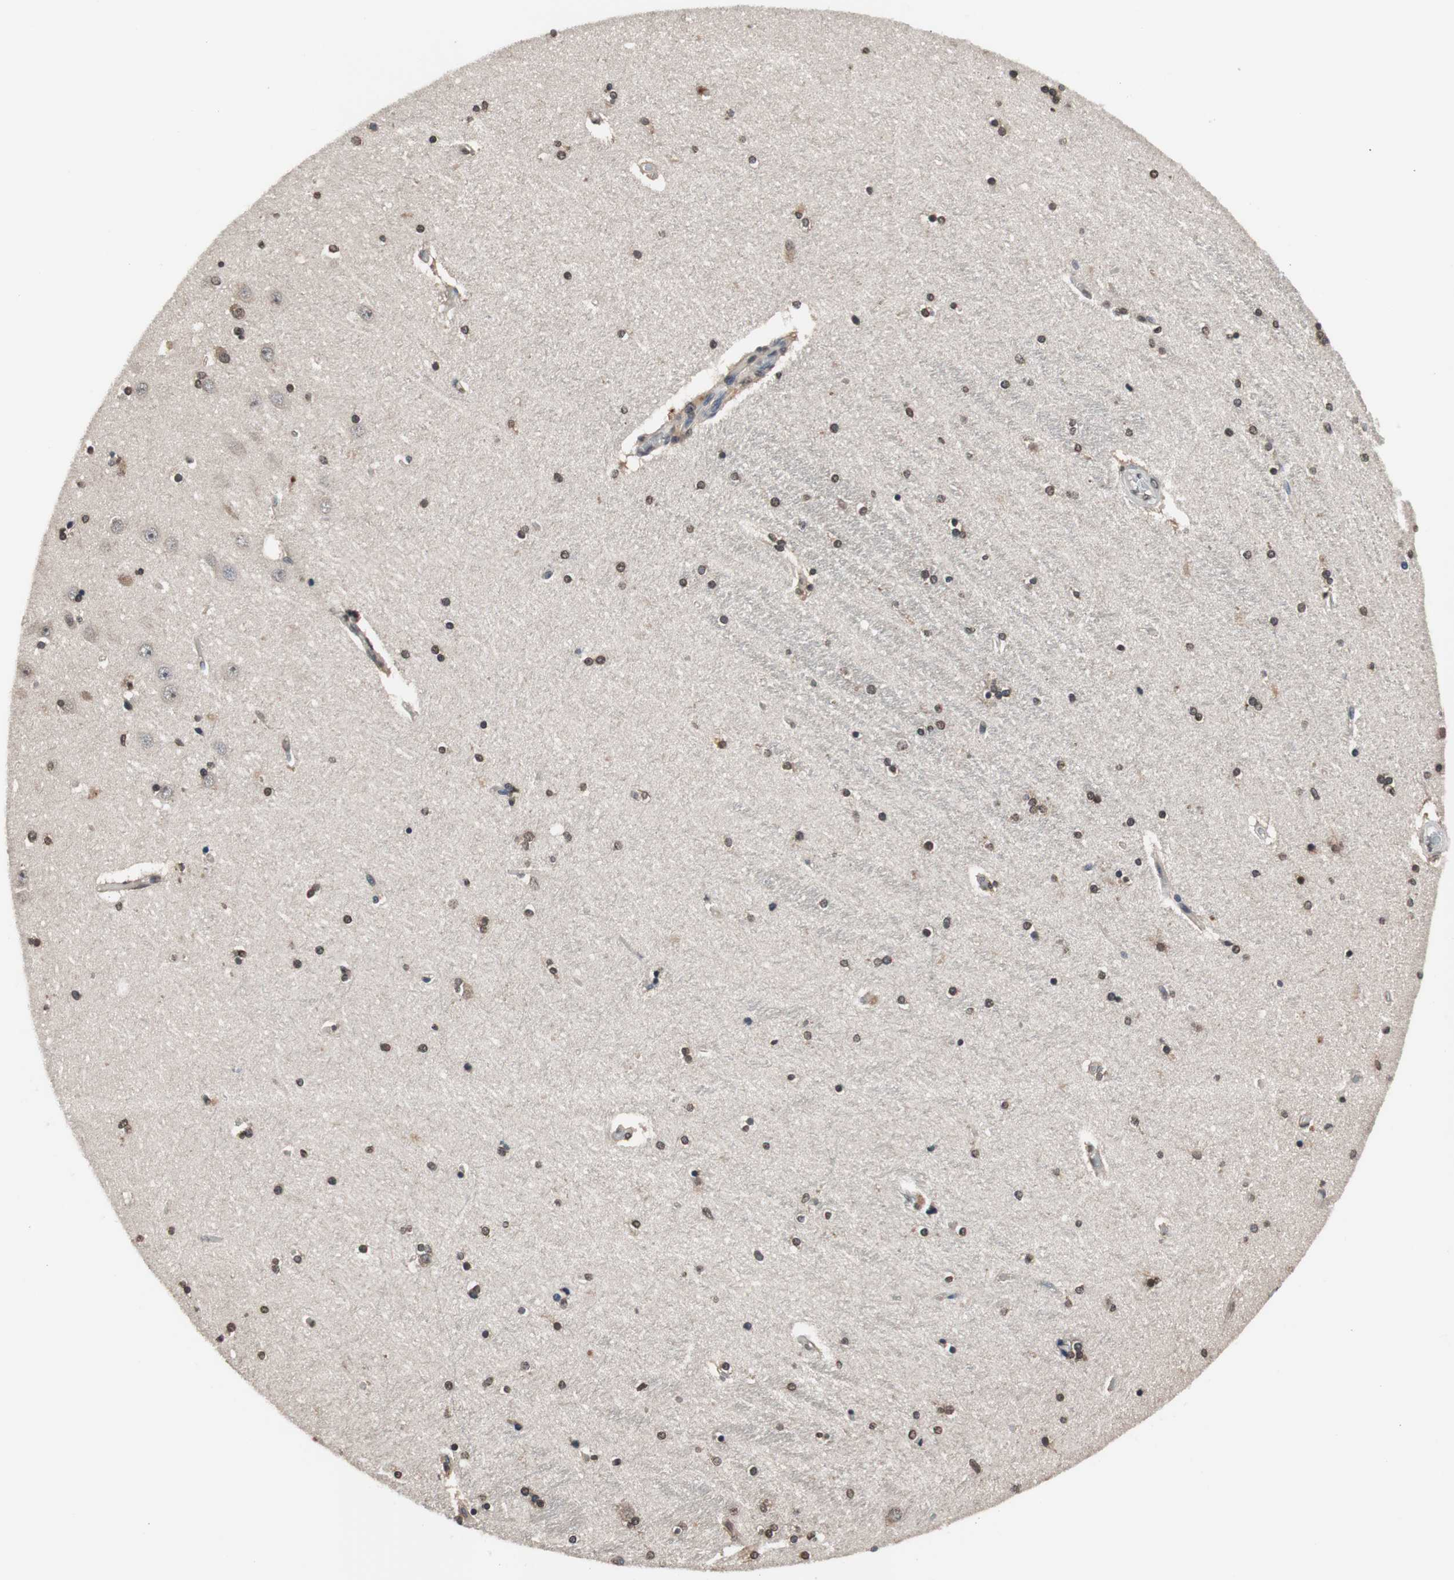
{"staining": {"intensity": "weak", "quantity": "25%-75%", "location": "cytoplasmic/membranous,nuclear"}, "tissue": "hippocampus", "cell_type": "Glial cells", "image_type": "normal", "snomed": [{"axis": "morphology", "description": "Normal tissue, NOS"}, {"axis": "topography", "description": "Hippocampus"}], "caption": "DAB (3,3'-diaminobenzidine) immunohistochemical staining of normal human hippocampus reveals weak cytoplasmic/membranous,nuclear protein expression in about 25%-75% of glial cells. The staining was performed using DAB, with brown indicating positive protein expression. Nuclei are stained blue with hematoxylin.", "gene": "GCLC", "patient": {"sex": "female", "age": 54}}